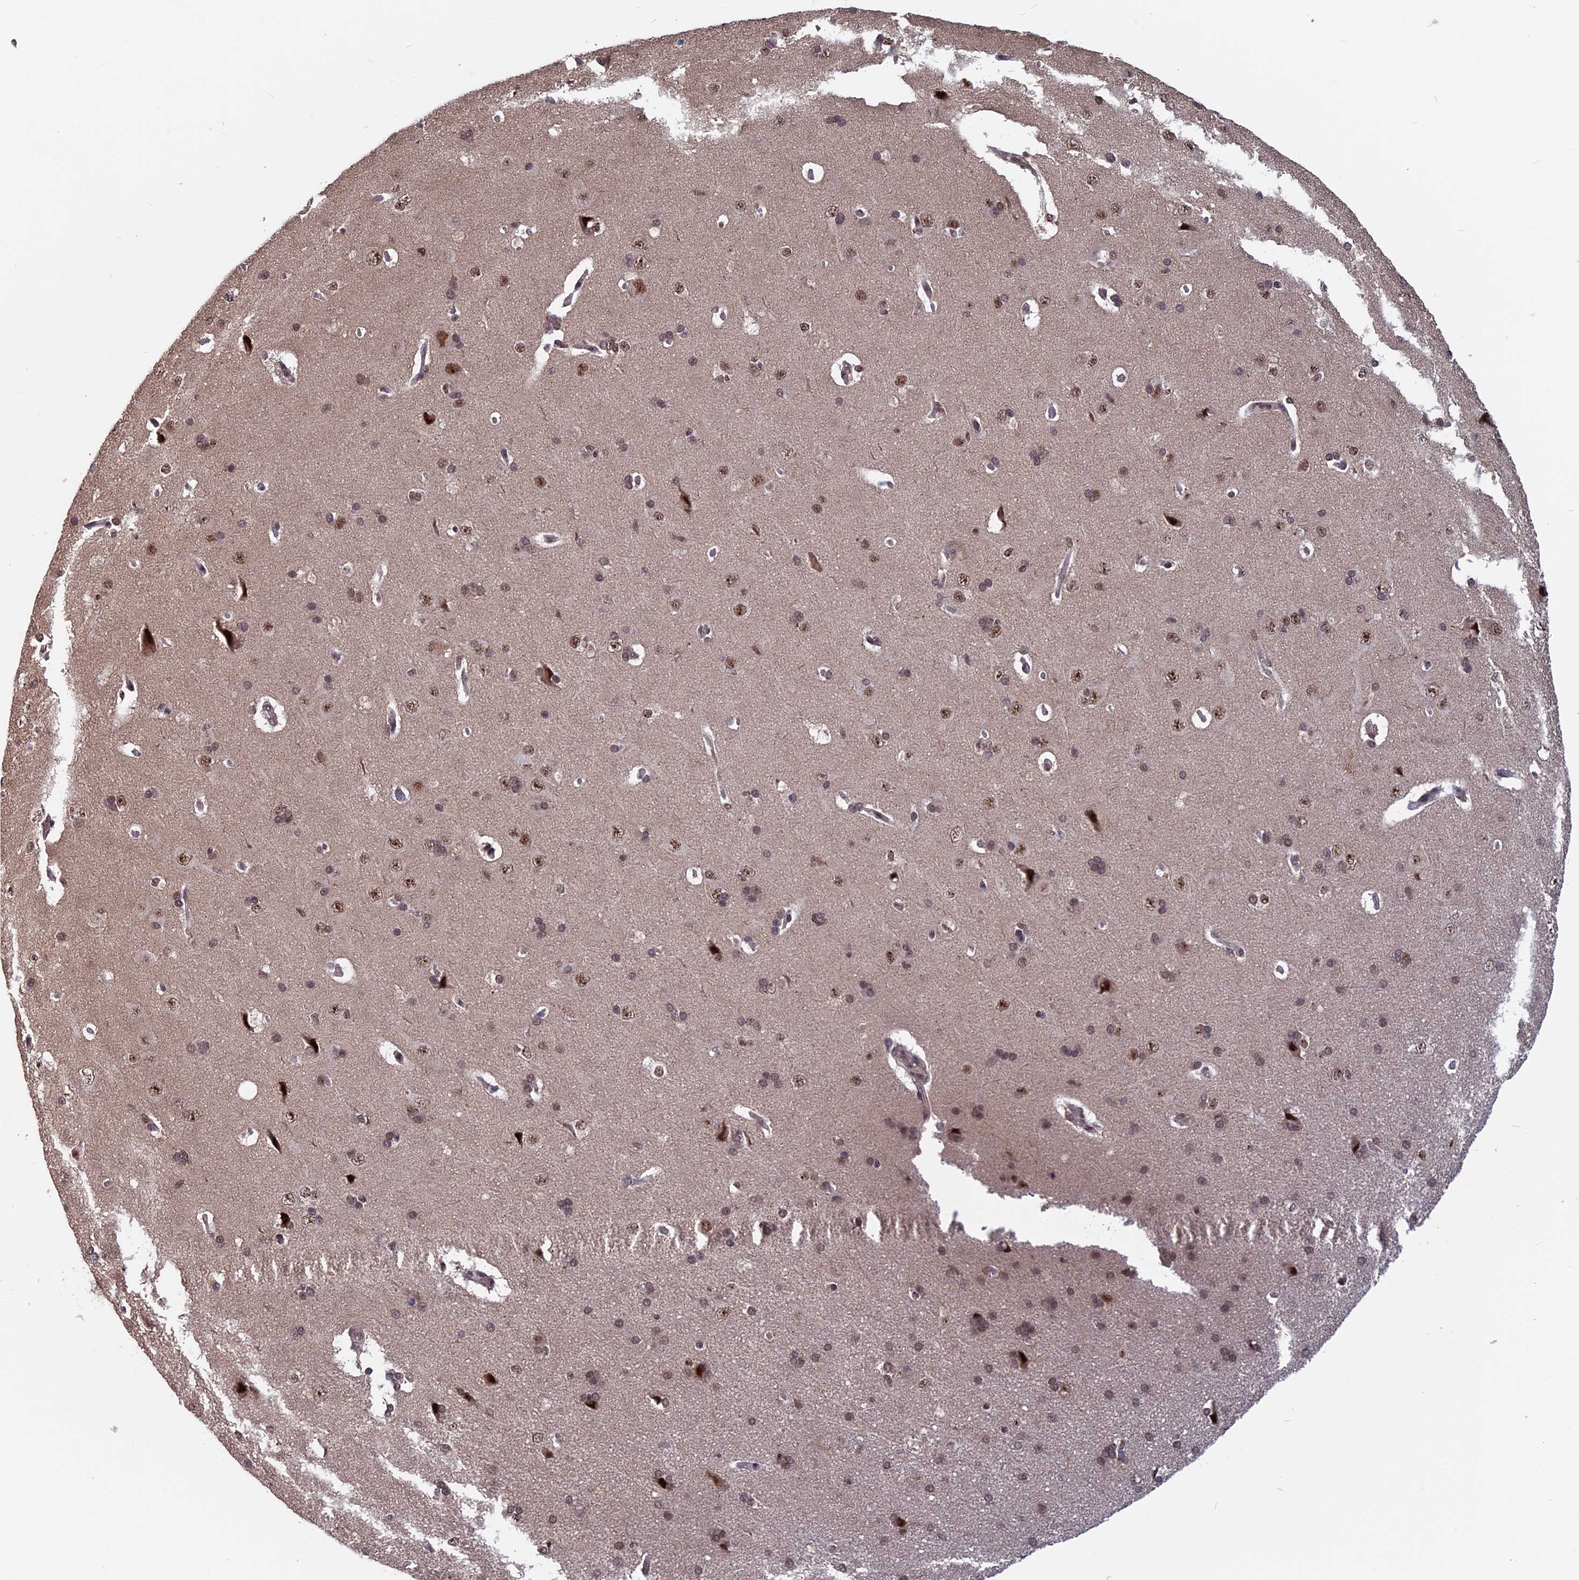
{"staining": {"intensity": "negative", "quantity": "none", "location": "none"}, "tissue": "cerebral cortex", "cell_type": "Endothelial cells", "image_type": "normal", "snomed": [{"axis": "morphology", "description": "Normal tissue, NOS"}, {"axis": "topography", "description": "Cerebral cortex"}], "caption": "A photomicrograph of cerebral cortex stained for a protein shows no brown staining in endothelial cells. The staining is performed using DAB (3,3'-diaminobenzidine) brown chromogen with nuclei counter-stained in using hematoxylin.", "gene": "CACTIN", "patient": {"sex": "male", "age": 62}}